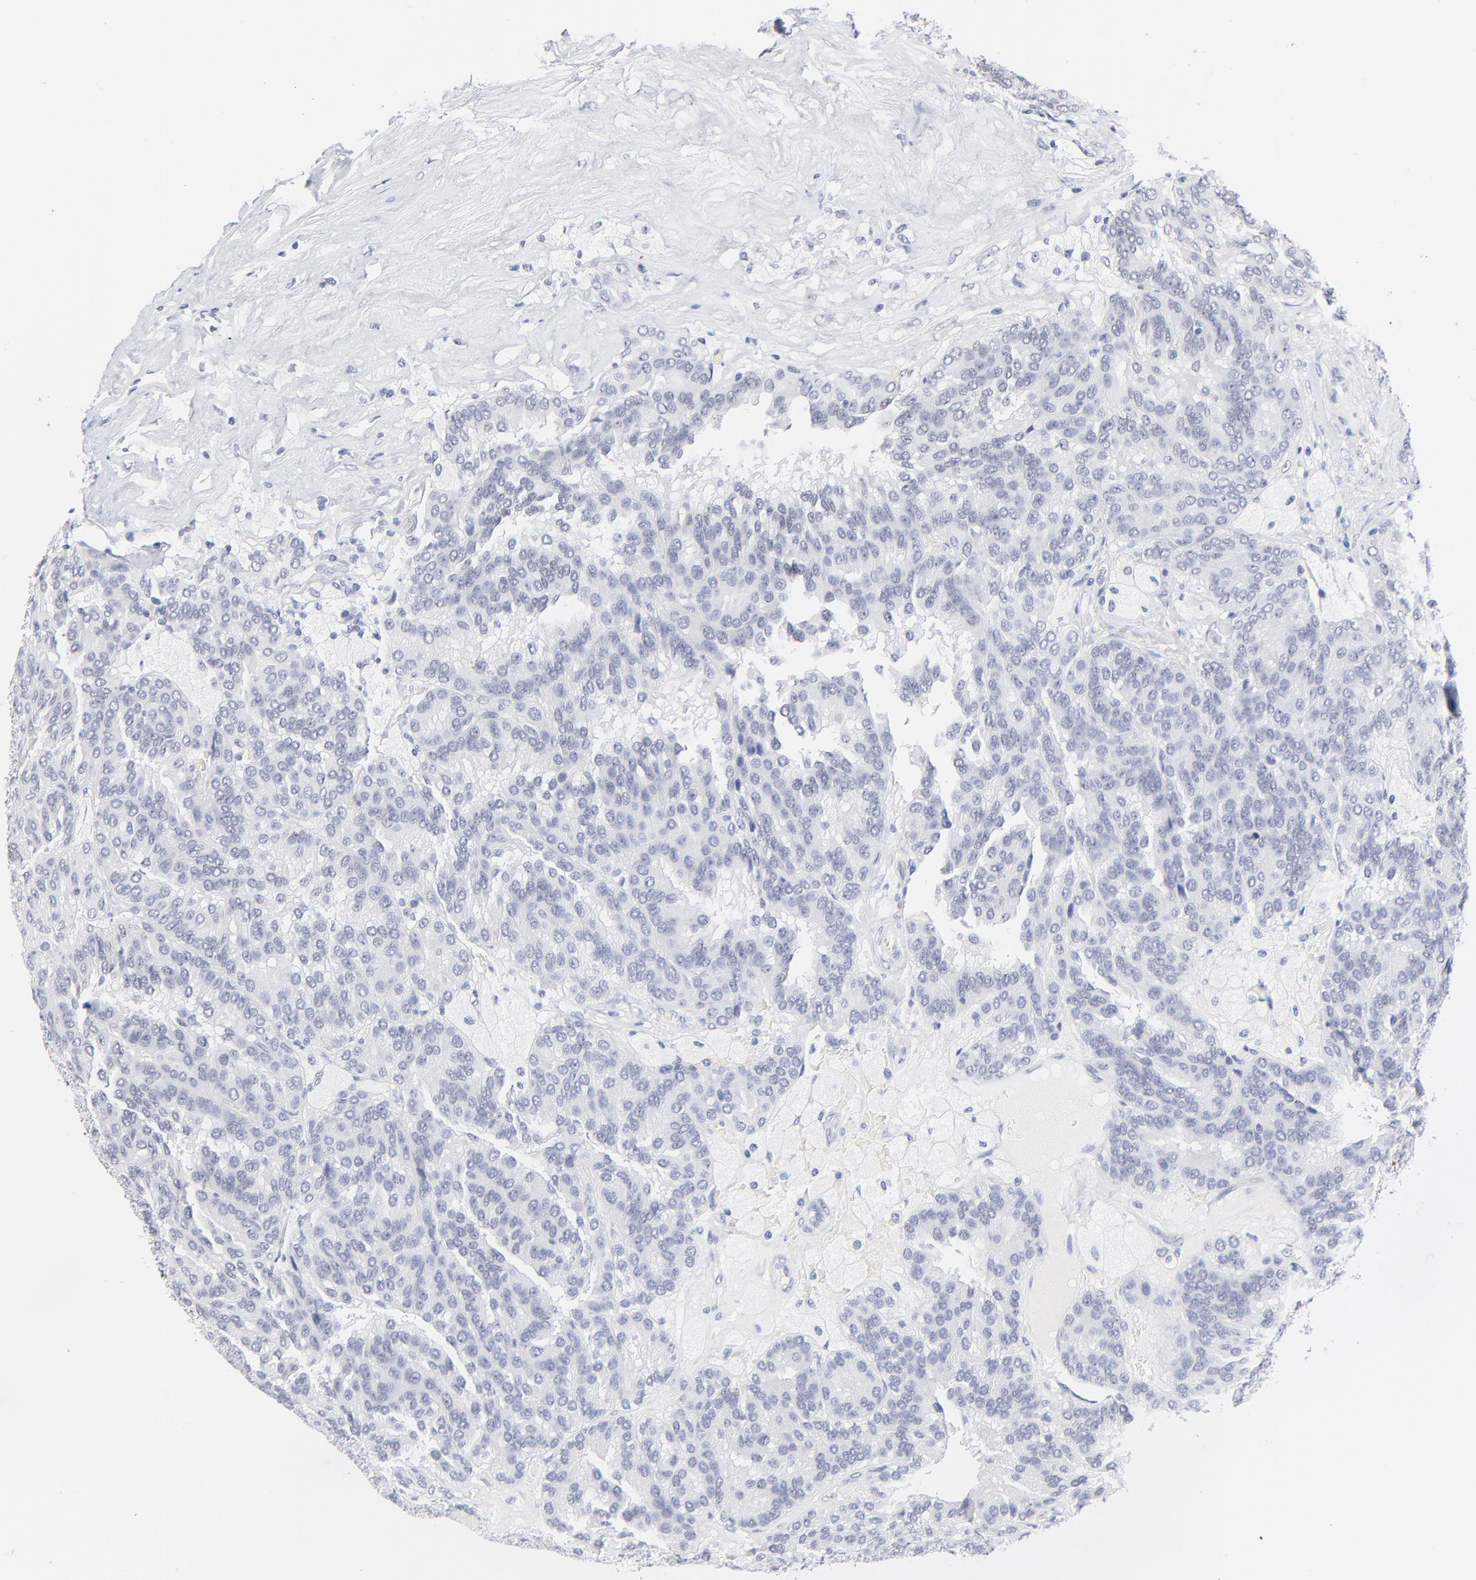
{"staining": {"intensity": "negative", "quantity": "none", "location": "none"}, "tissue": "renal cancer", "cell_type": "Tumor cells", "image_type": "cancer", "snomed": [{"axis": "morphology", "description": "Adenocarcinoma, NOS"}, {"axis": "topography", "description": "Kidney"}], "caption": "Photomicrograph shows no protein expression in tumor cells of renal cancer tissue.", "gene": "ZNF74", "patient": {"sex": "male", "age": 46}}